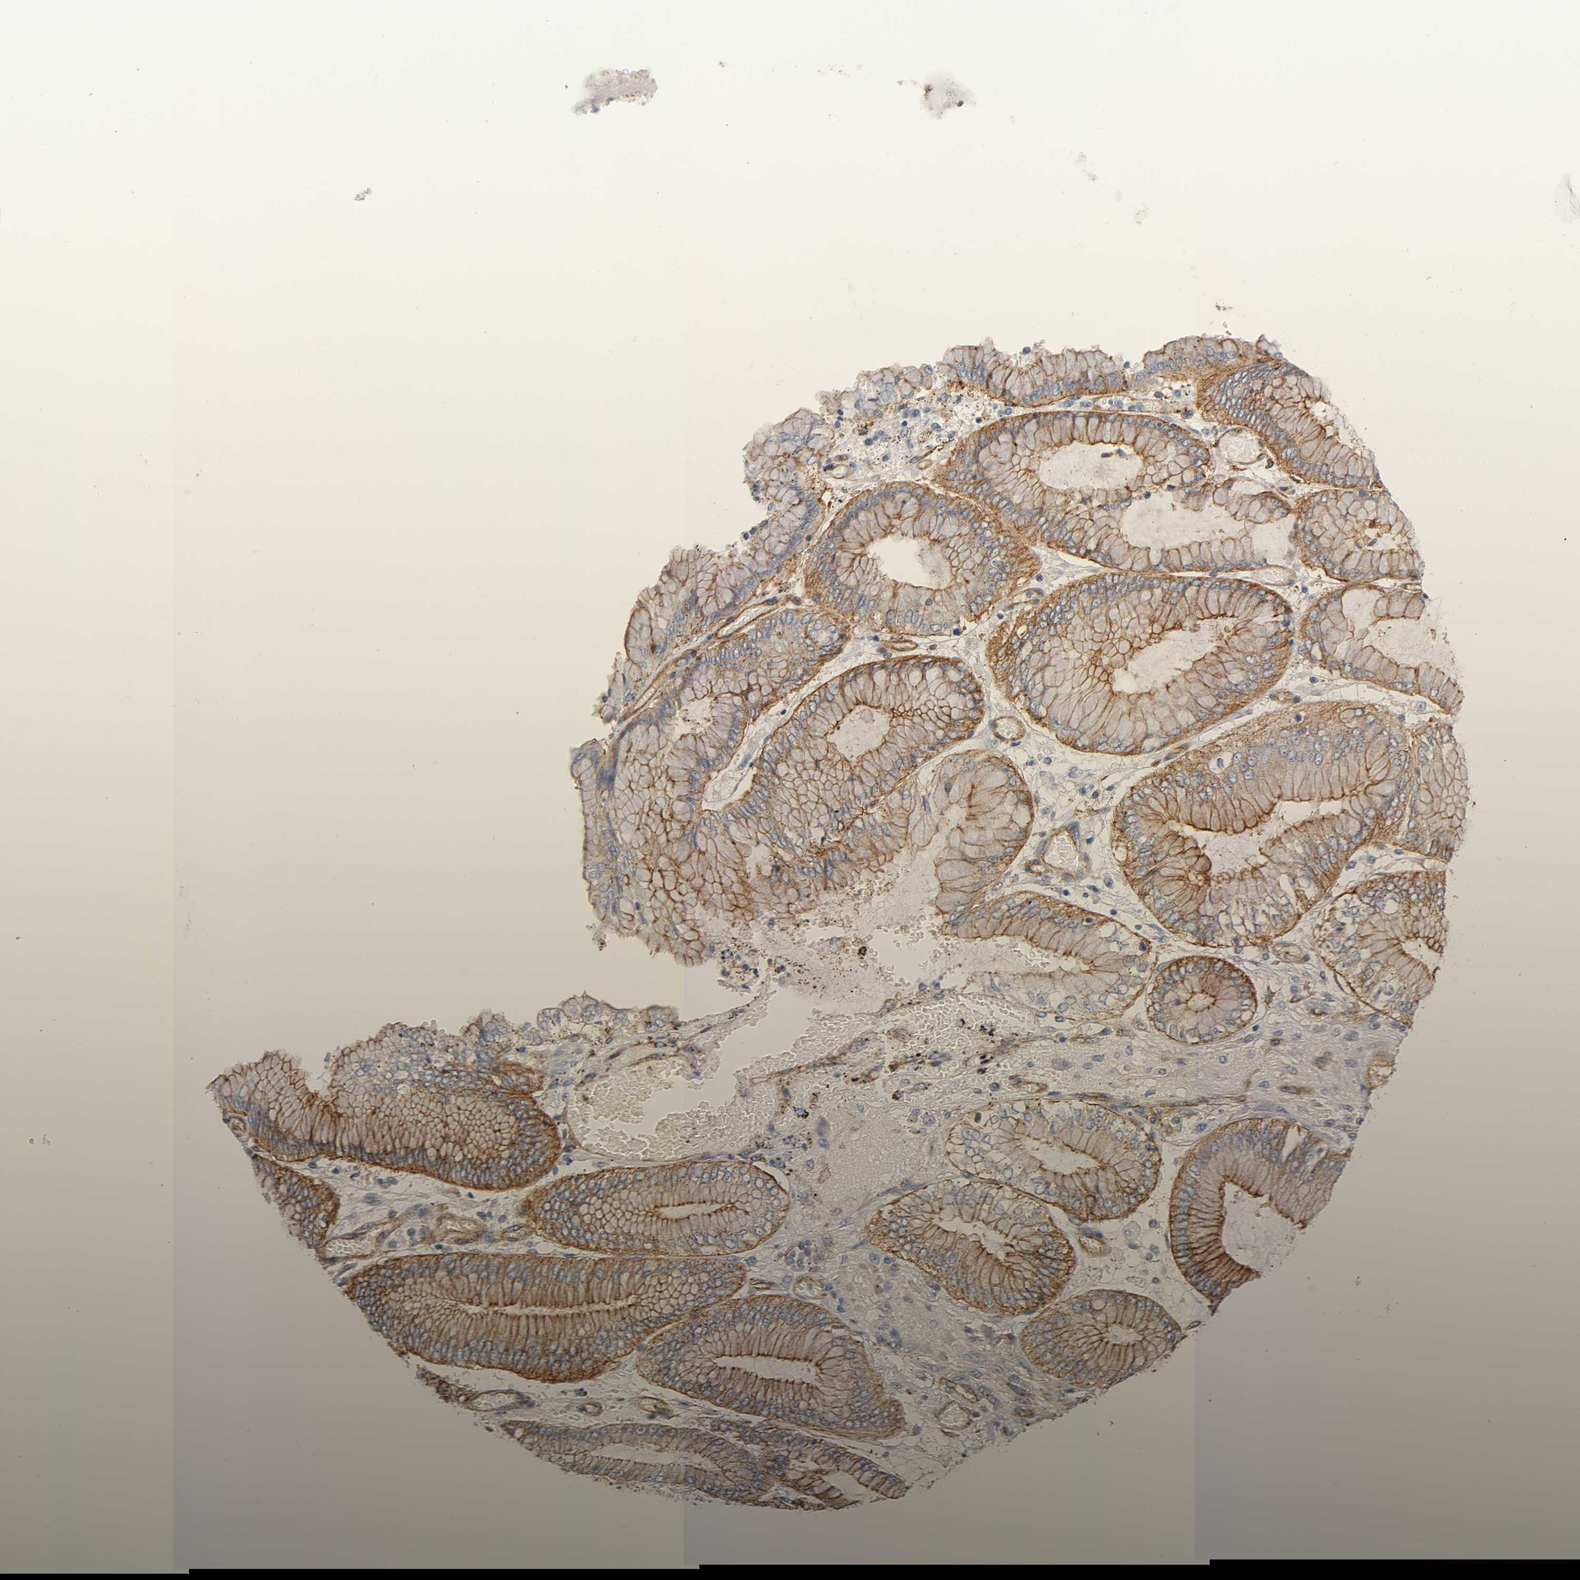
{"staining": {"intensity": "strong", "quantity": ">75%", "location": "cytoplasmic/membranous"}, "tissue": "stomach cancer", "cell_type": "Tumor cells", "image_type": "cancer", "snomed": [{"axis": "morphology", "description": "Normal tissue, NOS"}, {"axis": "morphology", "description": "Adenocarcinoma, NOS"}, {"axis": "topography", "description": "Stomach, upper"}, {"axis": "topography", "description": "Stomach"}], "caption": "The micrograph shows a brown stain indicating the presence of a protein in the cytoplasmic/membranous of tumor cells in stomach cancer (adenocarcinoma). (IHC, brightfield microscopy, high magnification).", "gene": "SPTAN1", "patient": {"sex": "male", "age": 76}}